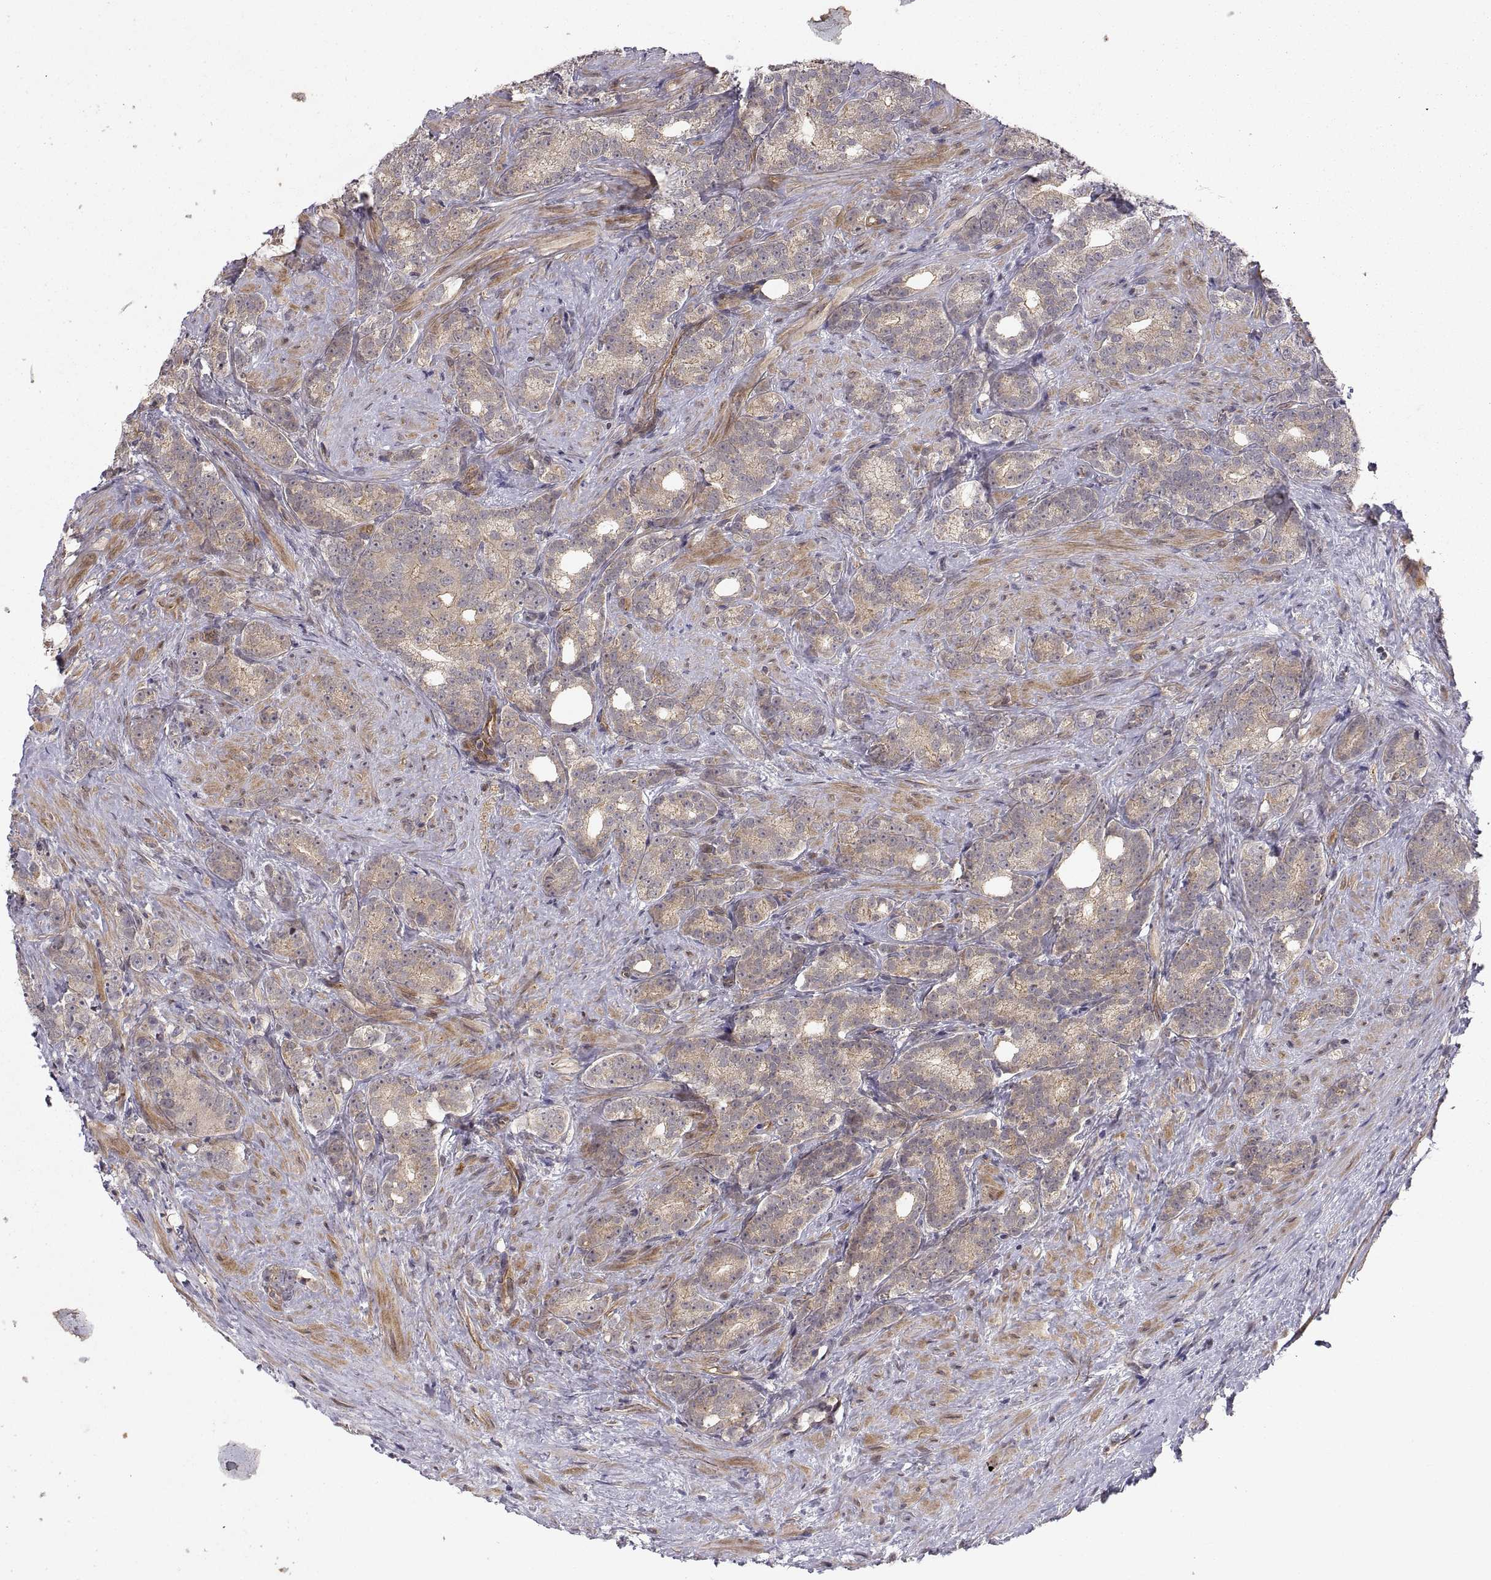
{"staining": {"intensity": "weak", "quantity": "<25%", "location": "cytoplasmic/membranous"}, "tissue": "prostate cancer", "cell_type": "Tumor cells", "image_type": "cancer", "snomed": [{"axis": "morphology", "description": "Adenocarcinoma, High grade"}, {"axis": "topography", "description": "Prostate"}], "caption": "Immunohistochemistry (IHC) photomicrograph of neoplastic tissue: human prostate high-grade adenocarcinoma stained with DAB reveals no significant protein positivity in tumor cells.", "gene": "ABL2", "patient": {"sex": "male", "age": 90}}